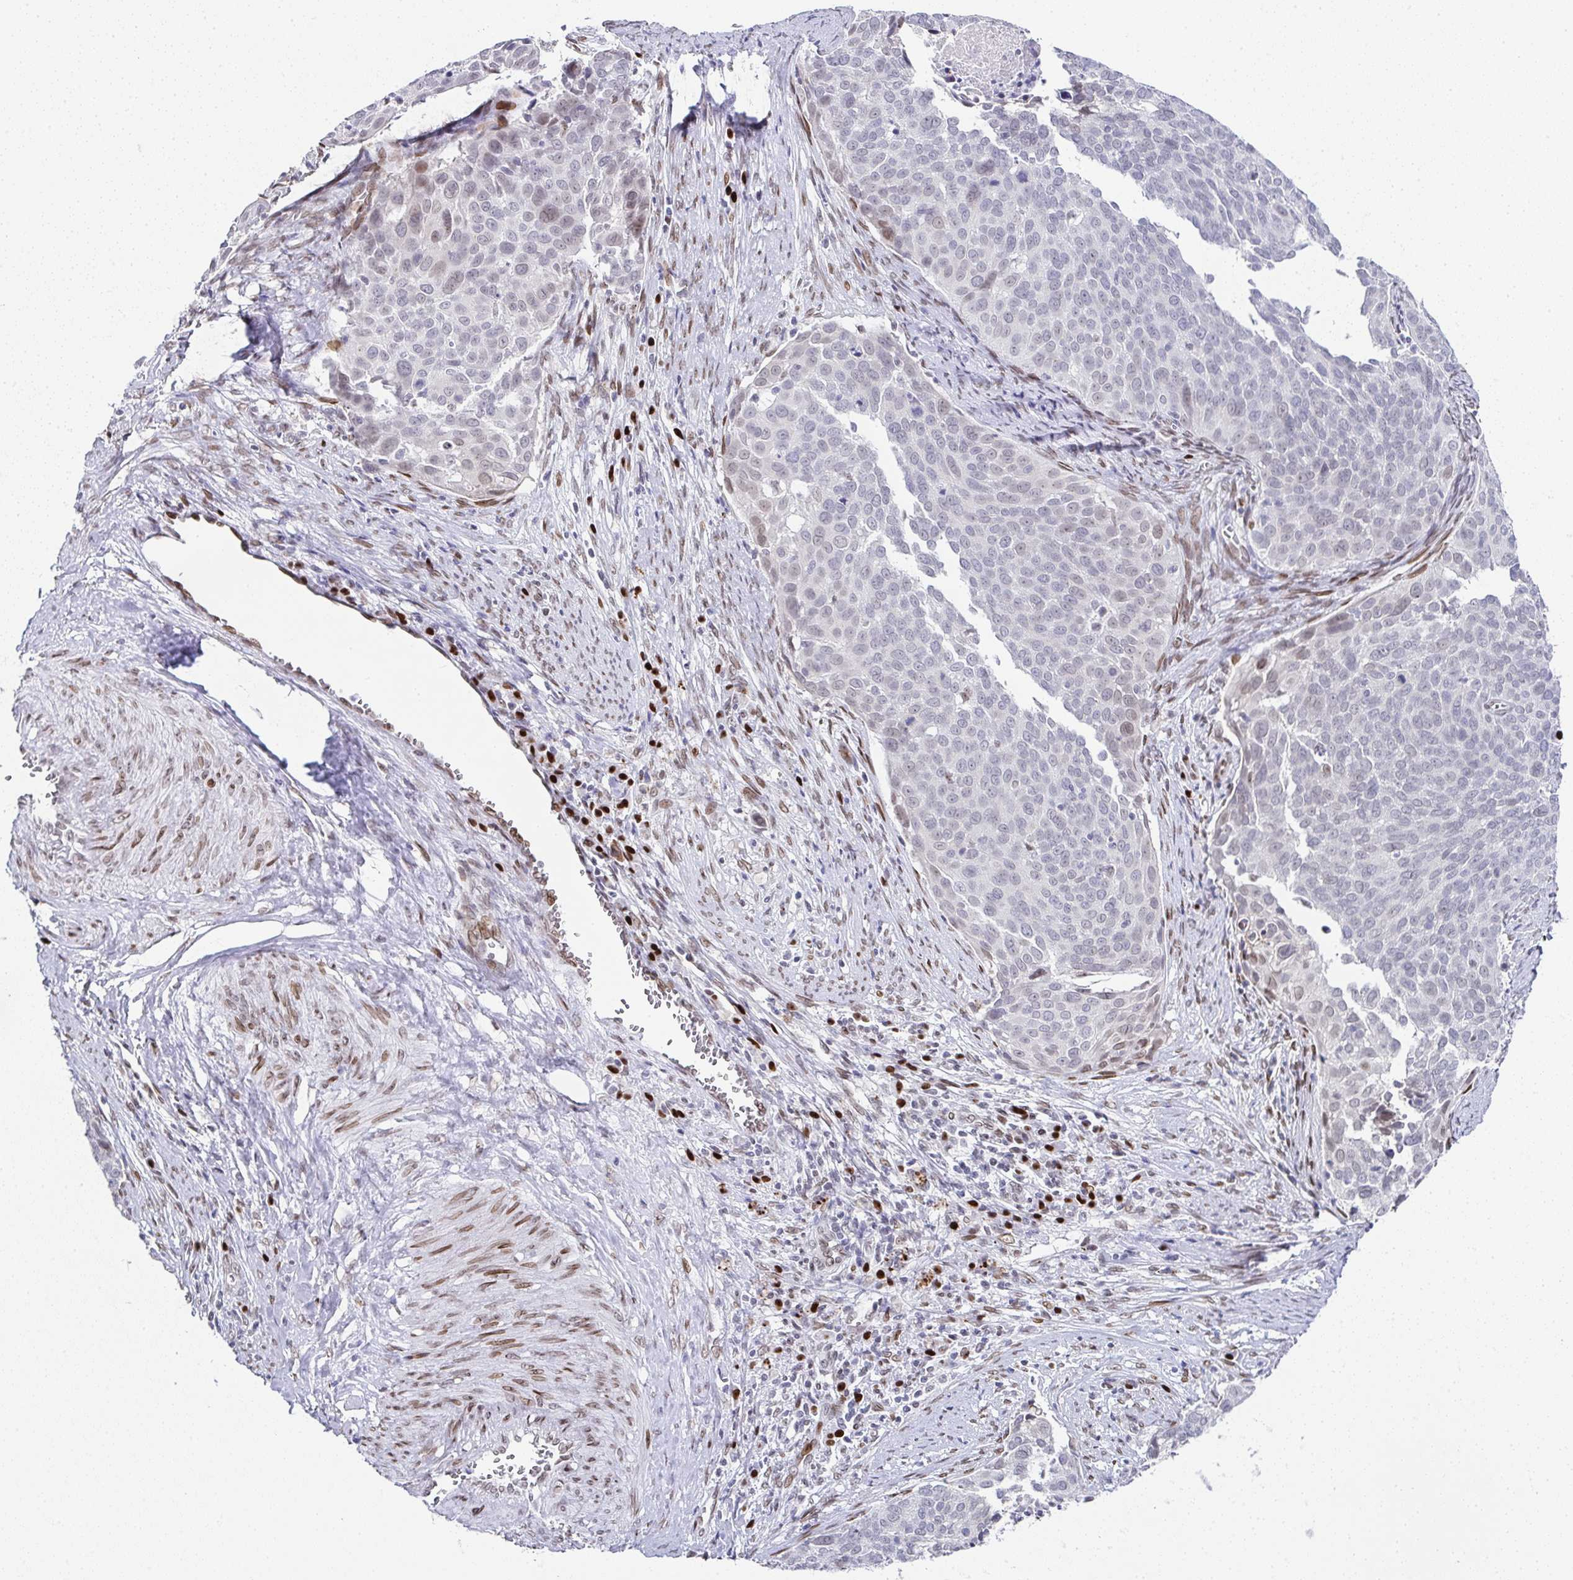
{"staining": {"intensity": "negative", "quantity": "none", "location": "none"}, "tissue": "cervical cancer", "cell_type": "Tumor cells", "image_type": "cancer", "snomed": [{"axis": "morphology", "description": "Squamous cell carcinoma, NOS"}, {"axis": "topography", "description": "Cervix"}], "caption": "High magnification brightfield microscopy of cervical cancer stained with DAB (brown) and counterstained with hematoxylin (blue): tumor cells show no significant positivity.", "gene": "RB1", "patient": {"sex": "female", "age": 39}}